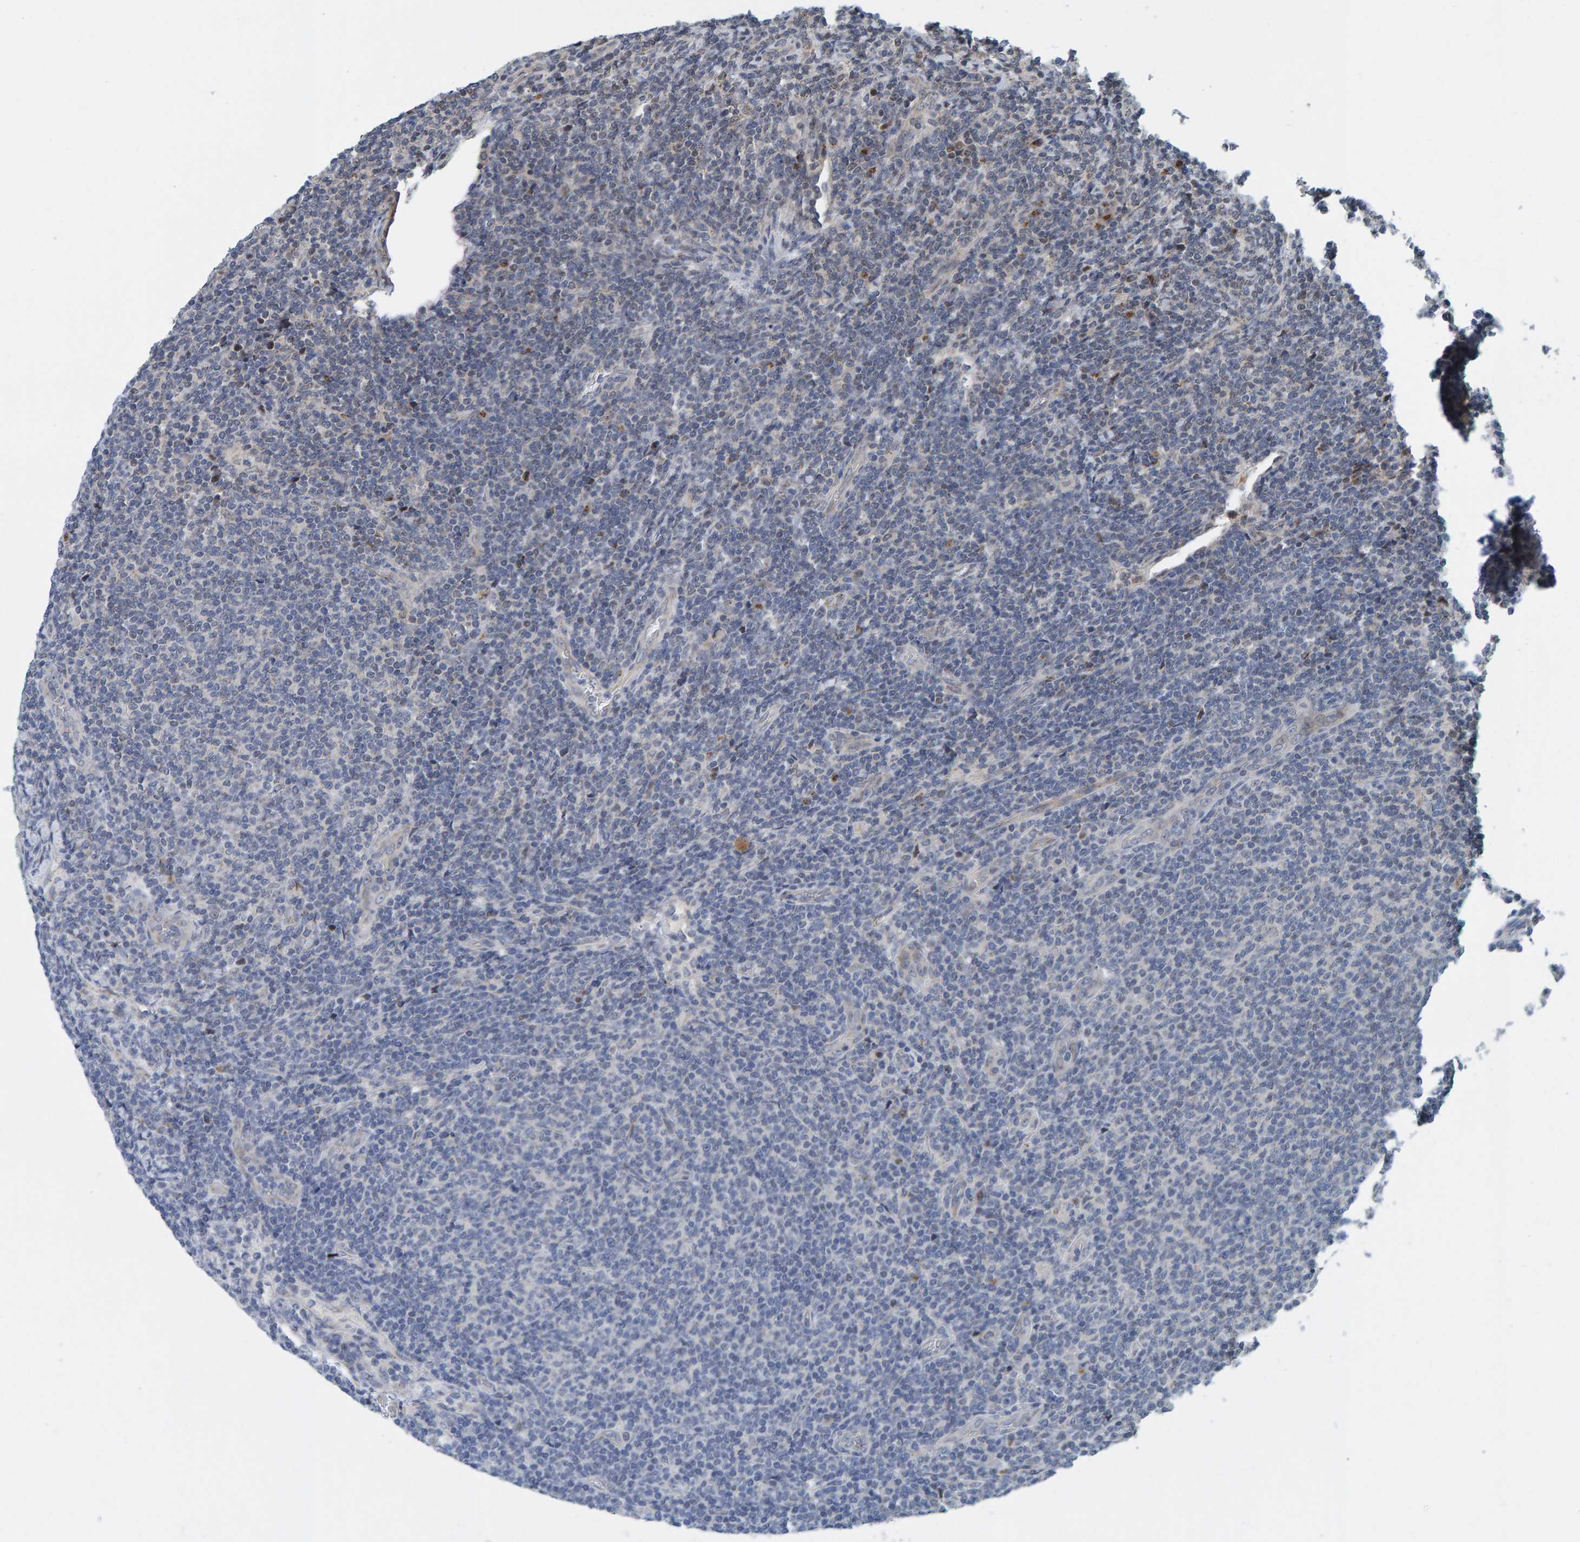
{"staining": {"intensity": "negative", "quantity": "none", "location": "none"}, "tissue": "lymphoma", "cell_type": "Tumor cells", "image_type": "cancer", "snomed": [{"axis": "morphology", "description": "Malignant lymphoma, non-Hodgkin's type, Low grade"}, {"axis": "topography", "description": "Lymph node"}], "caption": "Immunohistochemistry image of neoplastic tissue: lymphoma stained with DAB displays no significant protein expression in tumor cells. Nuclei are stained in blue.", "gene": "CCDC25", "patient": {"sex": "male", "age": 66}}